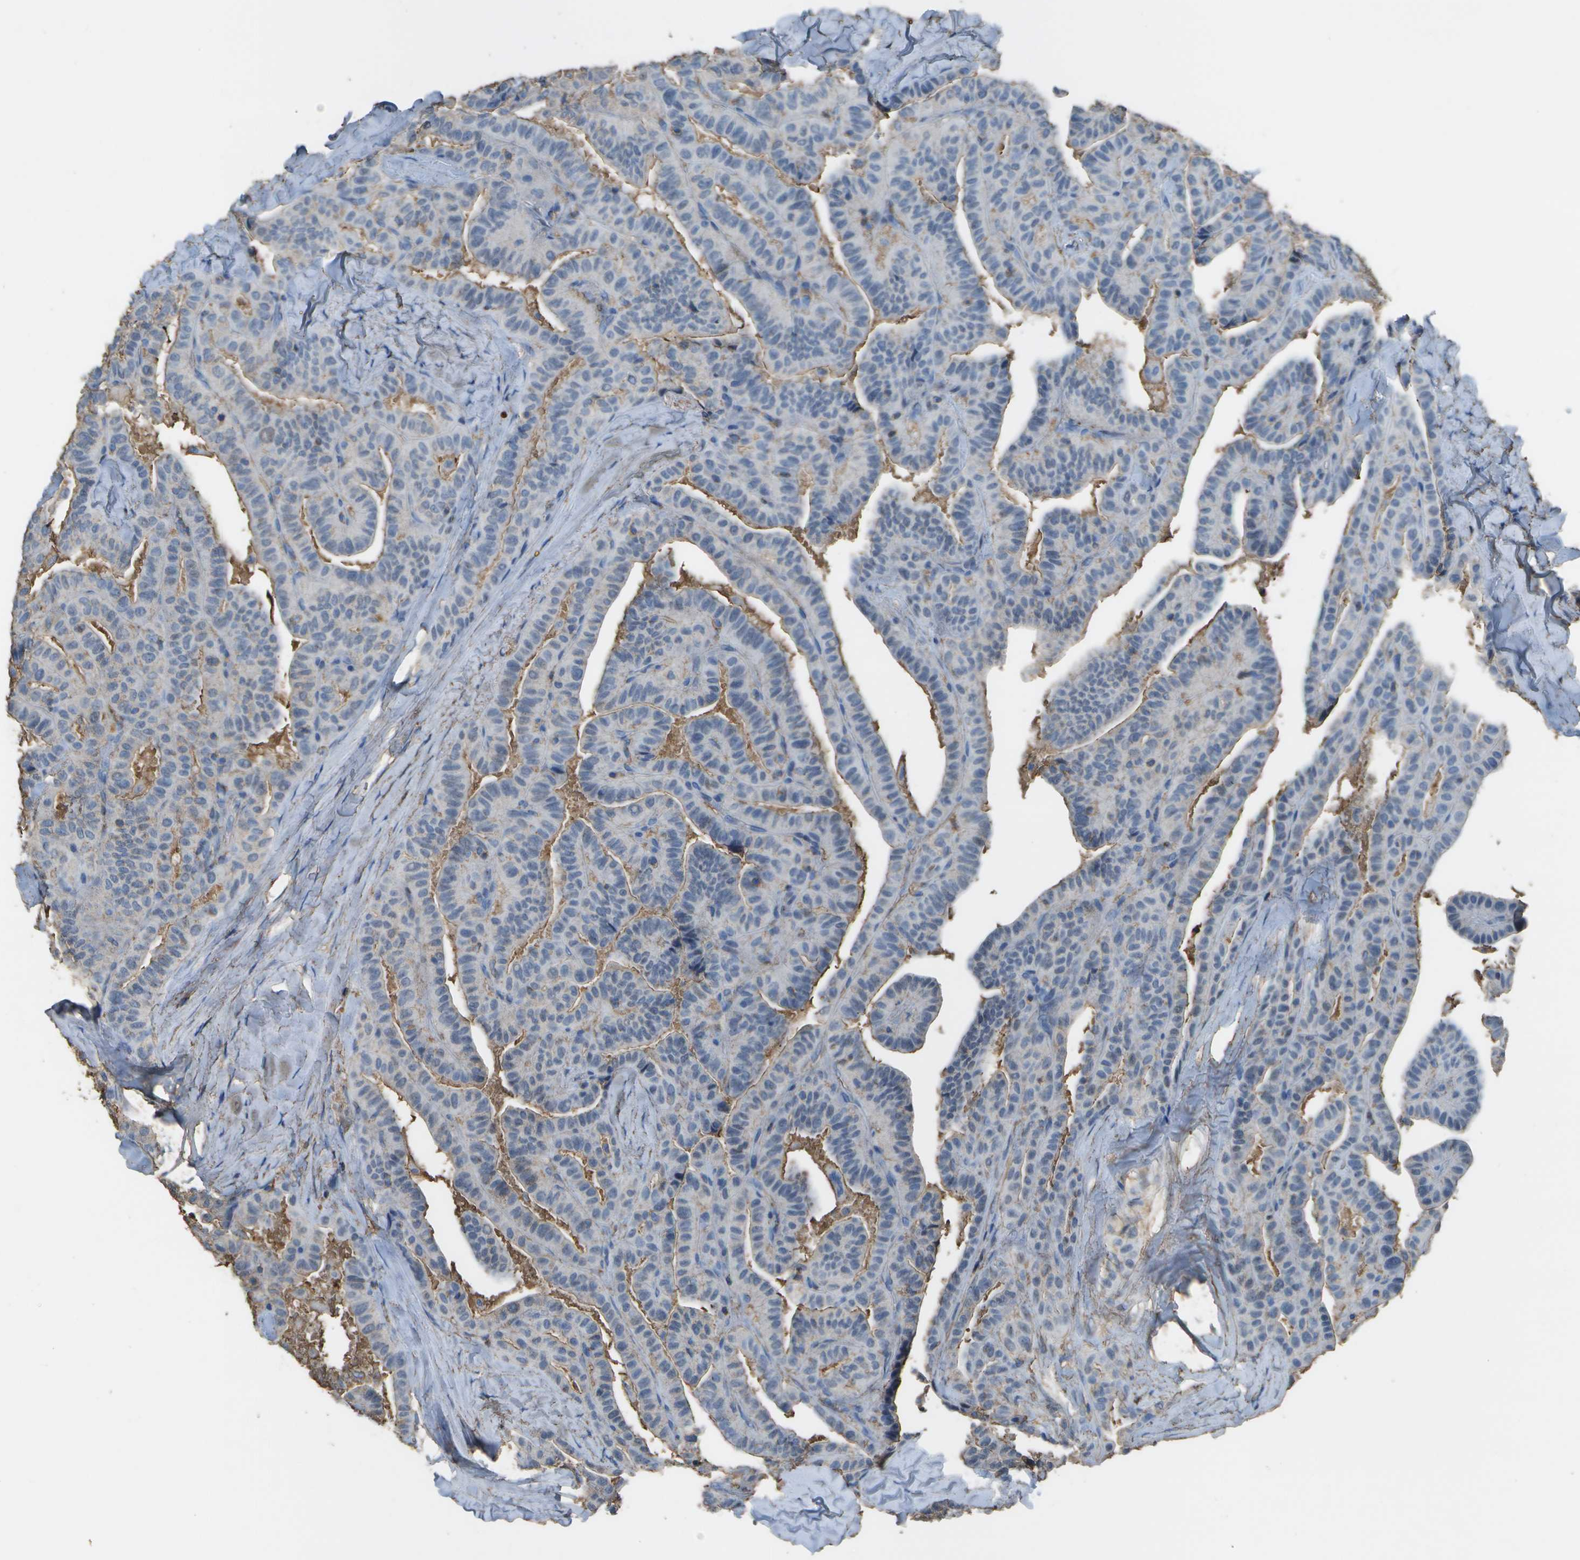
{"staining": {"intensity": "moderate", "quantity": "<25%", "location": "cytoplasmic/membranous"}, "tissue": "thyroid cancer", "cell_type": "Tumor cells", "image_type": "cancer", "snomed": [{"axis": "morphology", "description": "Papillary adenocarcinoma, NOS"}, {"axis": "topography", "description": "Thyroid gland"}], "caption": "Papillary adenocarcinoma (thyroid) was stained to show a protein in brown. There is low levels of moderate cytoplasmic/membranous expression in about <25% of tumor cells.", "gene": "CYP4F11", "patient": {"sex": "male", "age": 77}}